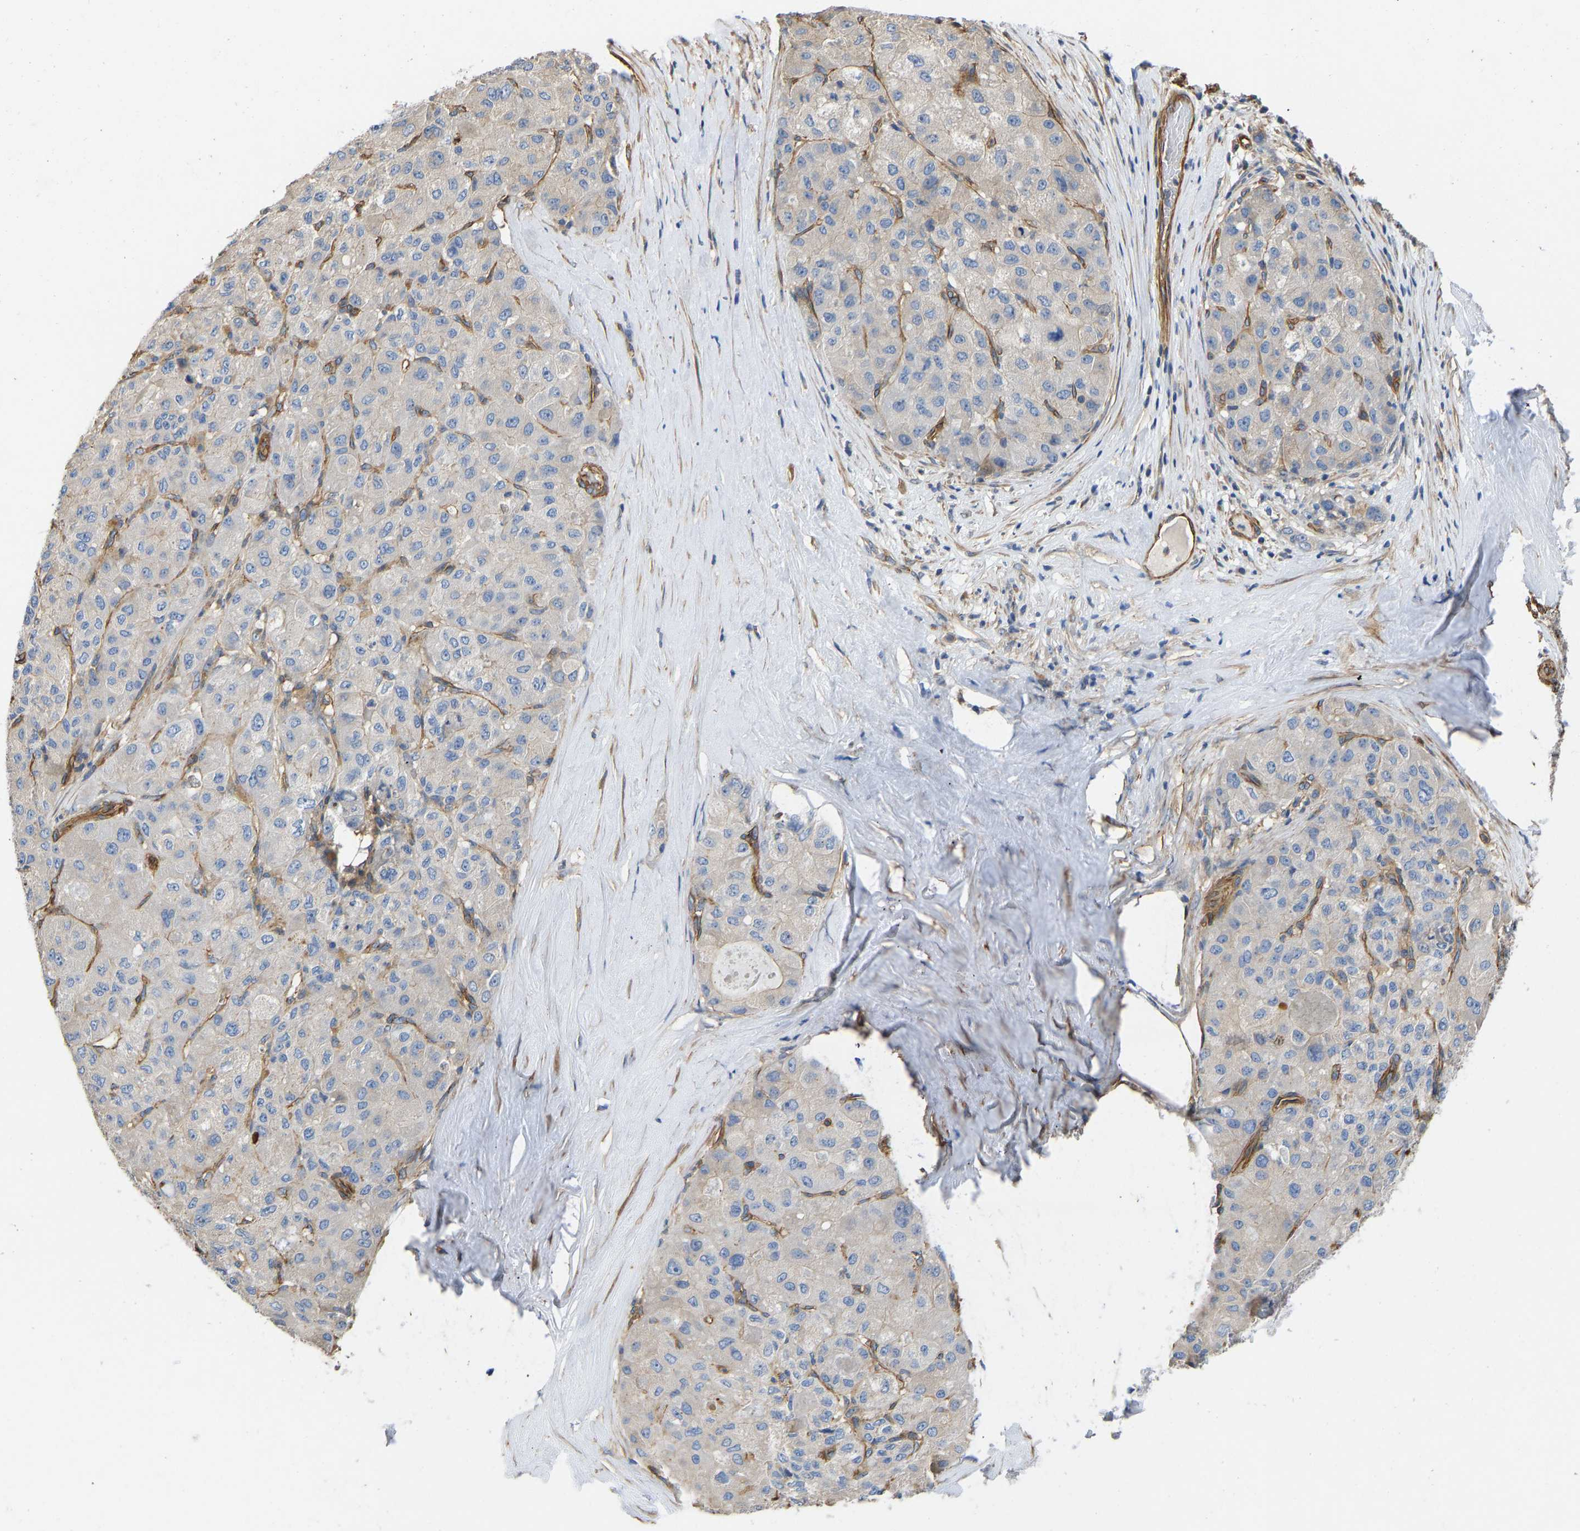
{"staining": {"intensity": "negative", "quantity": "none", "location": "none"}, "tissue": "liver cancer", "cell_type": "Tumor cells", "image_type": "cancer", "snomed": [{"axis": "morphology", "description": "Carcinoma, Hepatocellular, NOS"}, {"axis": "topography", "description": "Liver"}], "caption": "A photomicrograph of liver cancer (hepatocellular carcinoma) stained for a protein shows no brown staining in tumor cells.", "gene": "ELMO2", "patient": {"sex": "male", "age": 80}}